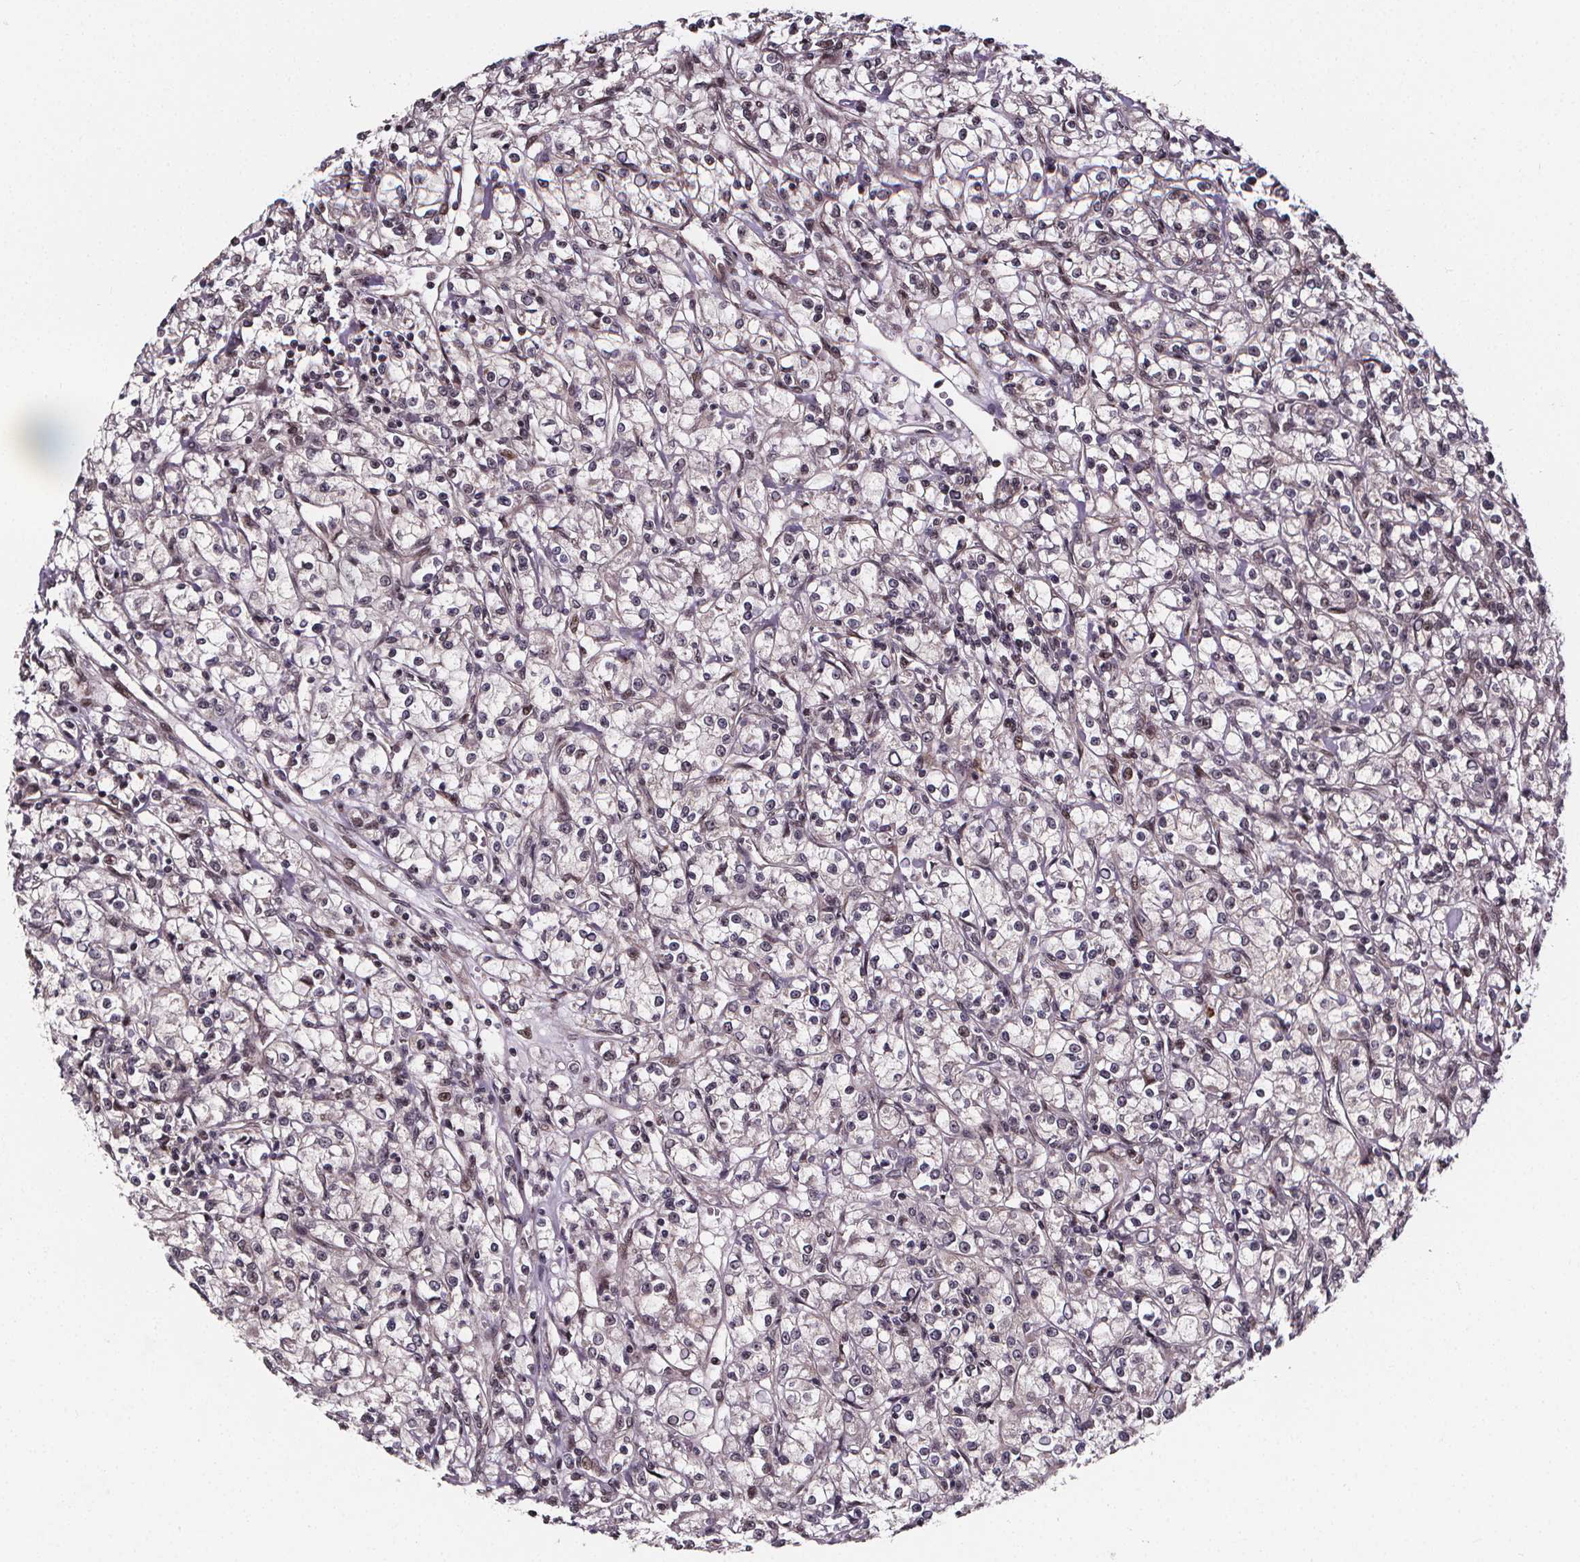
{"staining": {"intensity": "negative", "quantity": "none", "location": "none"}, "tissue": "renal cancer", "cell_type": "Tumor cells", "image_type": "cancer", "snomed": [{"axis": "morphology", "description": "Adenocarcinoma, NOS"}, {"axis": "topography", "description": "Kidney"}], "caption": "There is no significant expression in tumor cells of renal adenocarcinoma.", "gene": "DDIT3", "patient": {"sex": "female", "age": 59}}